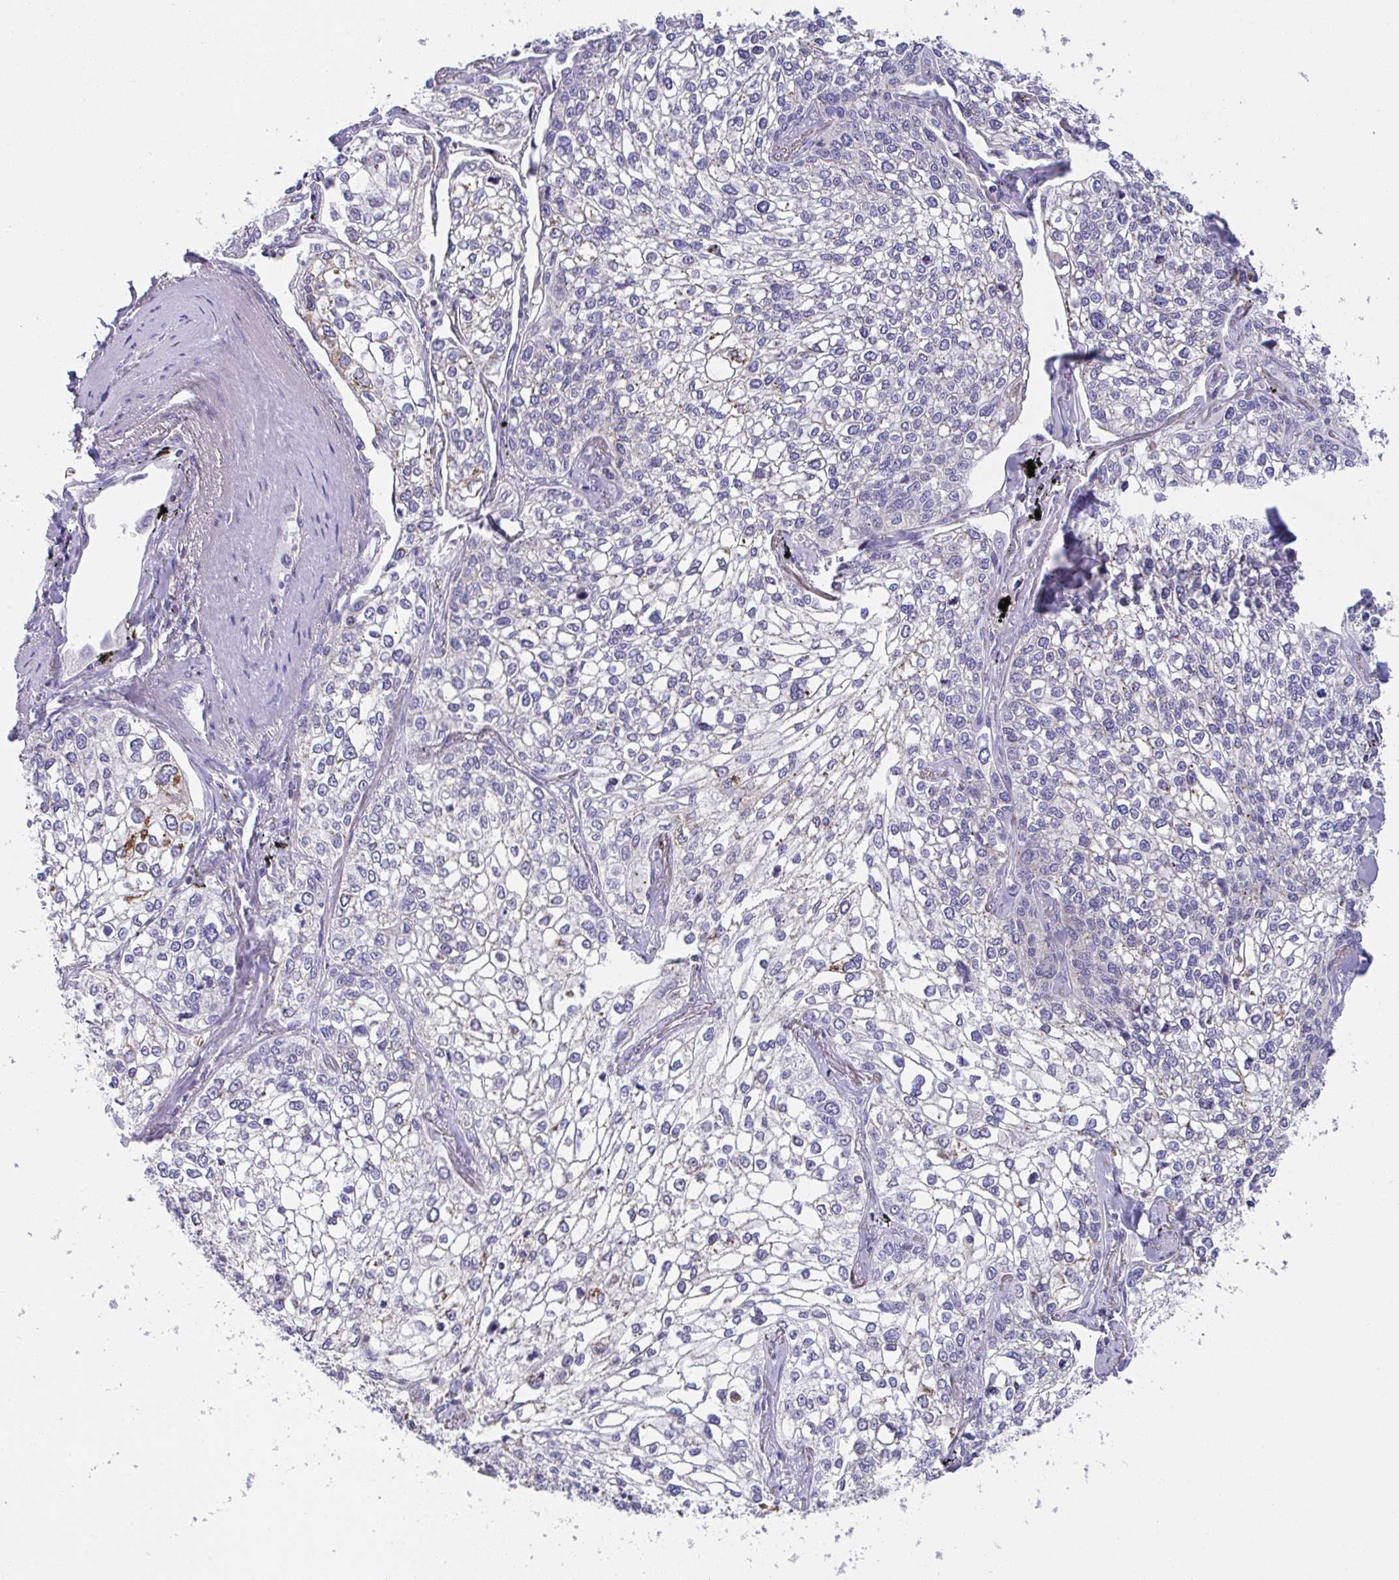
{"staining": {"intensity": "moderate", "quantity": "<25%", "location": "cytoplasmic/membranous"}, "tissue": "lung cancer", "cell_type": "Tumor cells", "image_type": "cancer", "snomed": [{"axis": "morphology", "description": "Squamous cell carcinoma, NOS"}, {"axis": "topography", "description": "Lung"}], "caption": "This is an image of immunohistochemistry (IHC) staining of squamous cell carcinoma (lung), which shows moderate expression in the cytoplasmic/membranous of tumor cells.", "gene": "MIA3", "patient": {"sex": "male", "age": 74}}